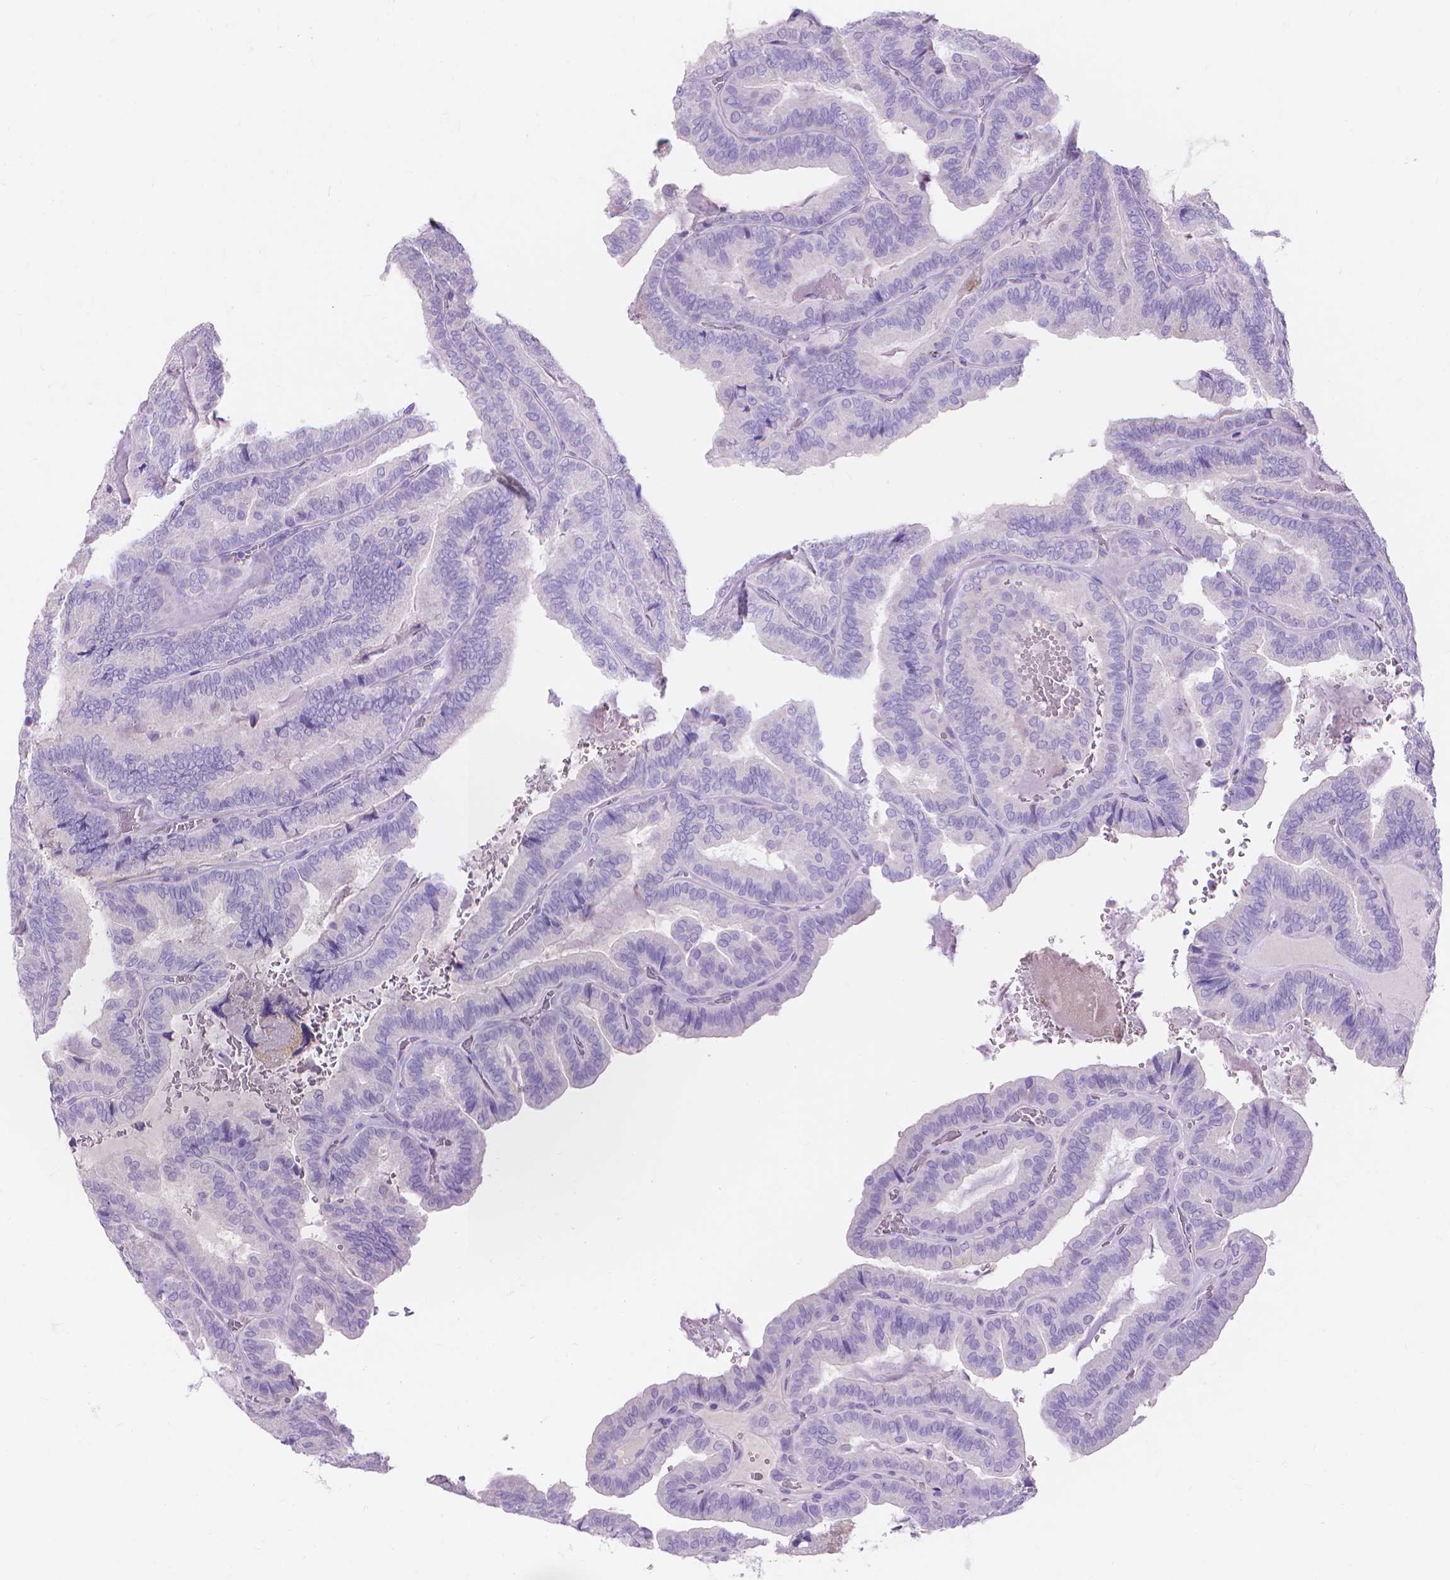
{"staining": {"intensity": "negative", "quantity": "none", "location": "none"}, "tissue": "thyroid cancer", "cell_type": "Tumor cells", "image_type": "cancer", "snomed": [{"axis": "morphology", "description": "Papillary adenocarcinoma, NOS"}, {"axis": "topography", "description": "Thyroid gland"}], "caption": "High magnification brightfield microscopy of thyroid cancer (papillary adenocarcinoma) stained with DAB (brown) and counterstained with hematoxylin (blue): tumor cells show no significant staining.", "gene": "MBLAC1", "patient": {"sex": "female", "age": 75}}